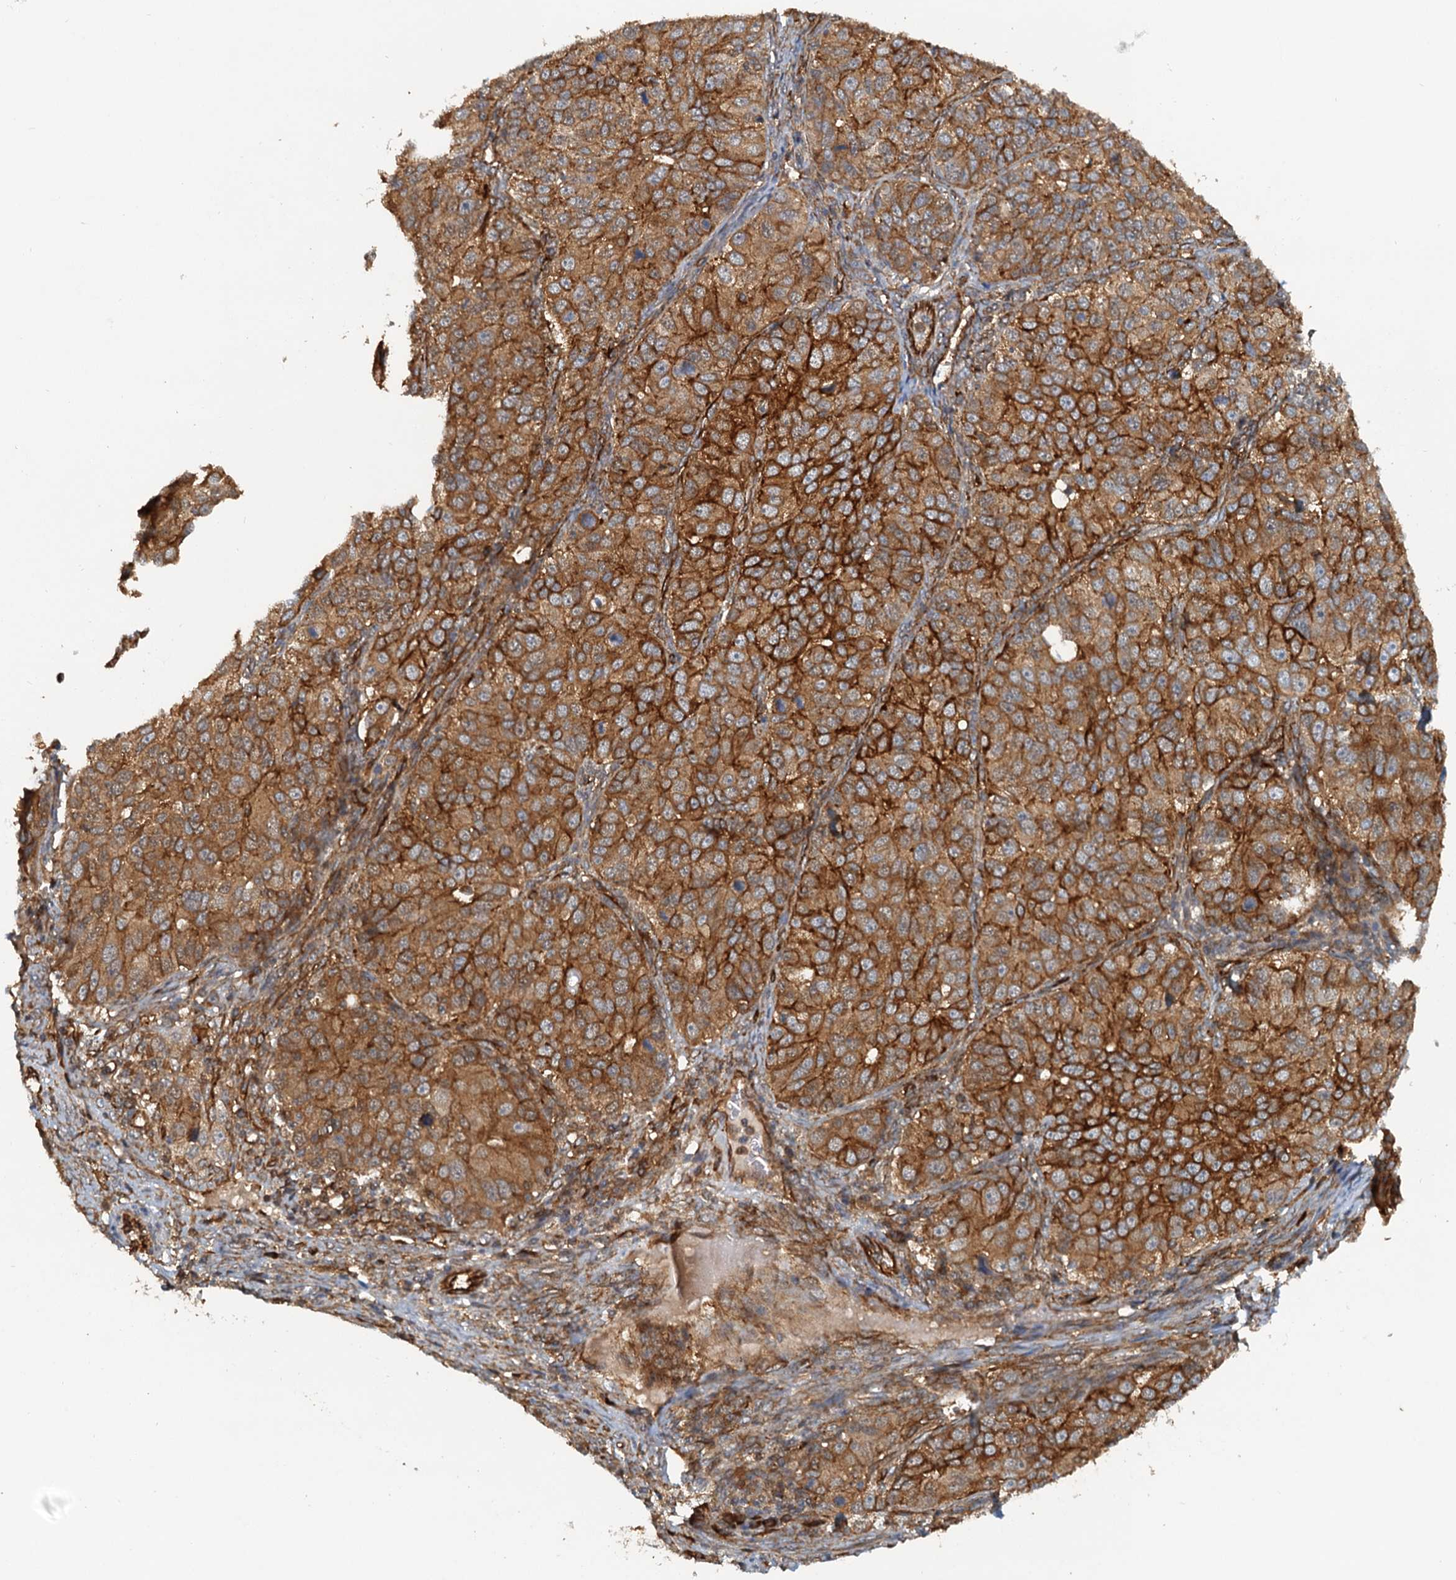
{"staining": {"intensity": "strong", "quantity": ">75%", "location": "cytoplasmic/membranous"}, "tissue": "ovarian cancer", "cell_type": "Tumor cells", "image_type": "cancer", "snomed": [{"axis": "morphology", "description": "Carcinoma, endometroid"}, {"axis": "topography", "description": "Ovary"}], "caption": "Human ovarian cancer (endometroid carcinoma) stained for a protein (brown) exhibits strong cytoplasmic/membranous positive positivity in approximately >75% of tumor cells.", "gene": "NIPAL3", "patient": {"sex": "female", "age": 51}}